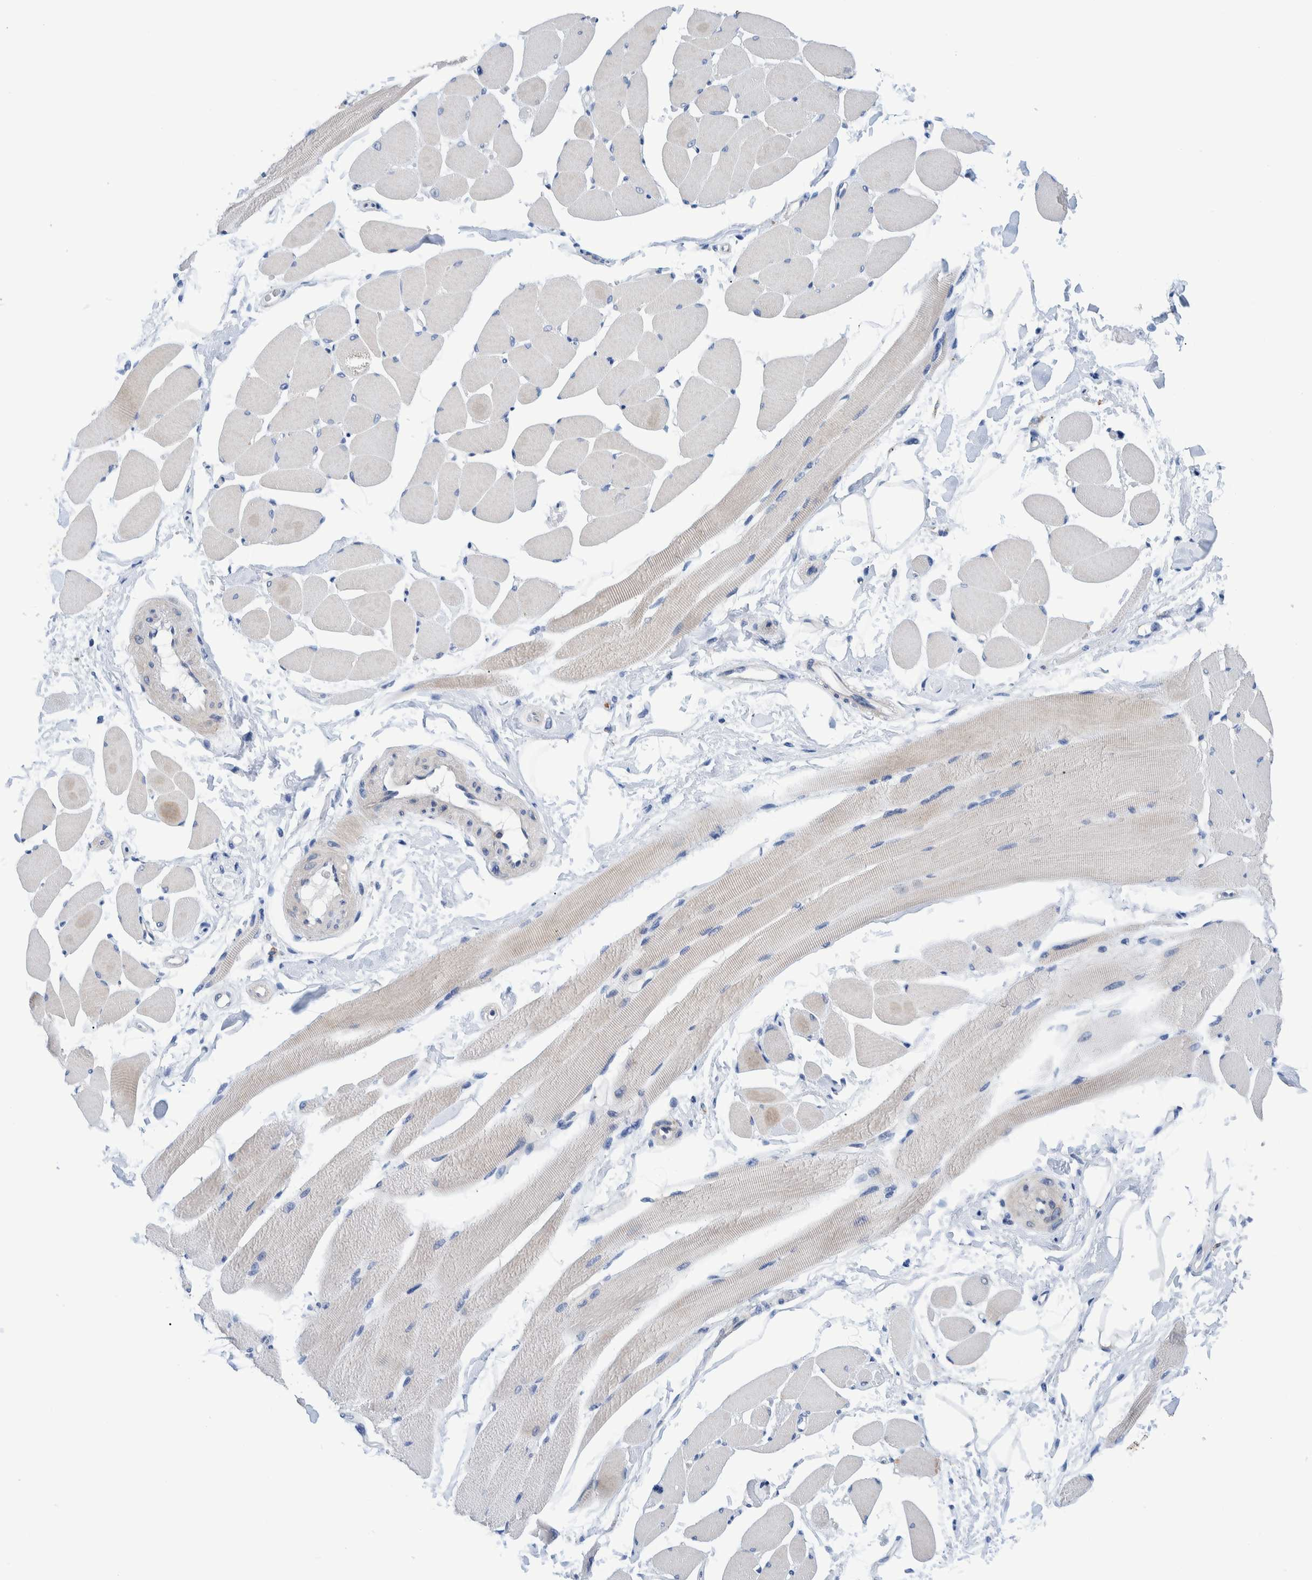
{"staining": {"intensity": "weak", "quantity": "<25%", "location": "cytoplasmic/membranous"}, "tissue": "skeletal muscle", "cell_type": "Myocytes", "image_type": "normal", "snomed": [{"axis": "morphology", "description": "Normal tissue, NOS"}, {"axis": "topography", "description": "Skeletal muscle"}, {"axis": "topography", "description": "Peripheral nerve tissue"}], "caption": "This histopathology image is of unremarkable skeletal muscle stained with IHC to label a protein in brown with the nuclei are counter-stained blue. There is no staining in myocytes. Nuclei are stained in blue.", "gene": "MKS1", "patient": {"sex": "female", "age": 84}}